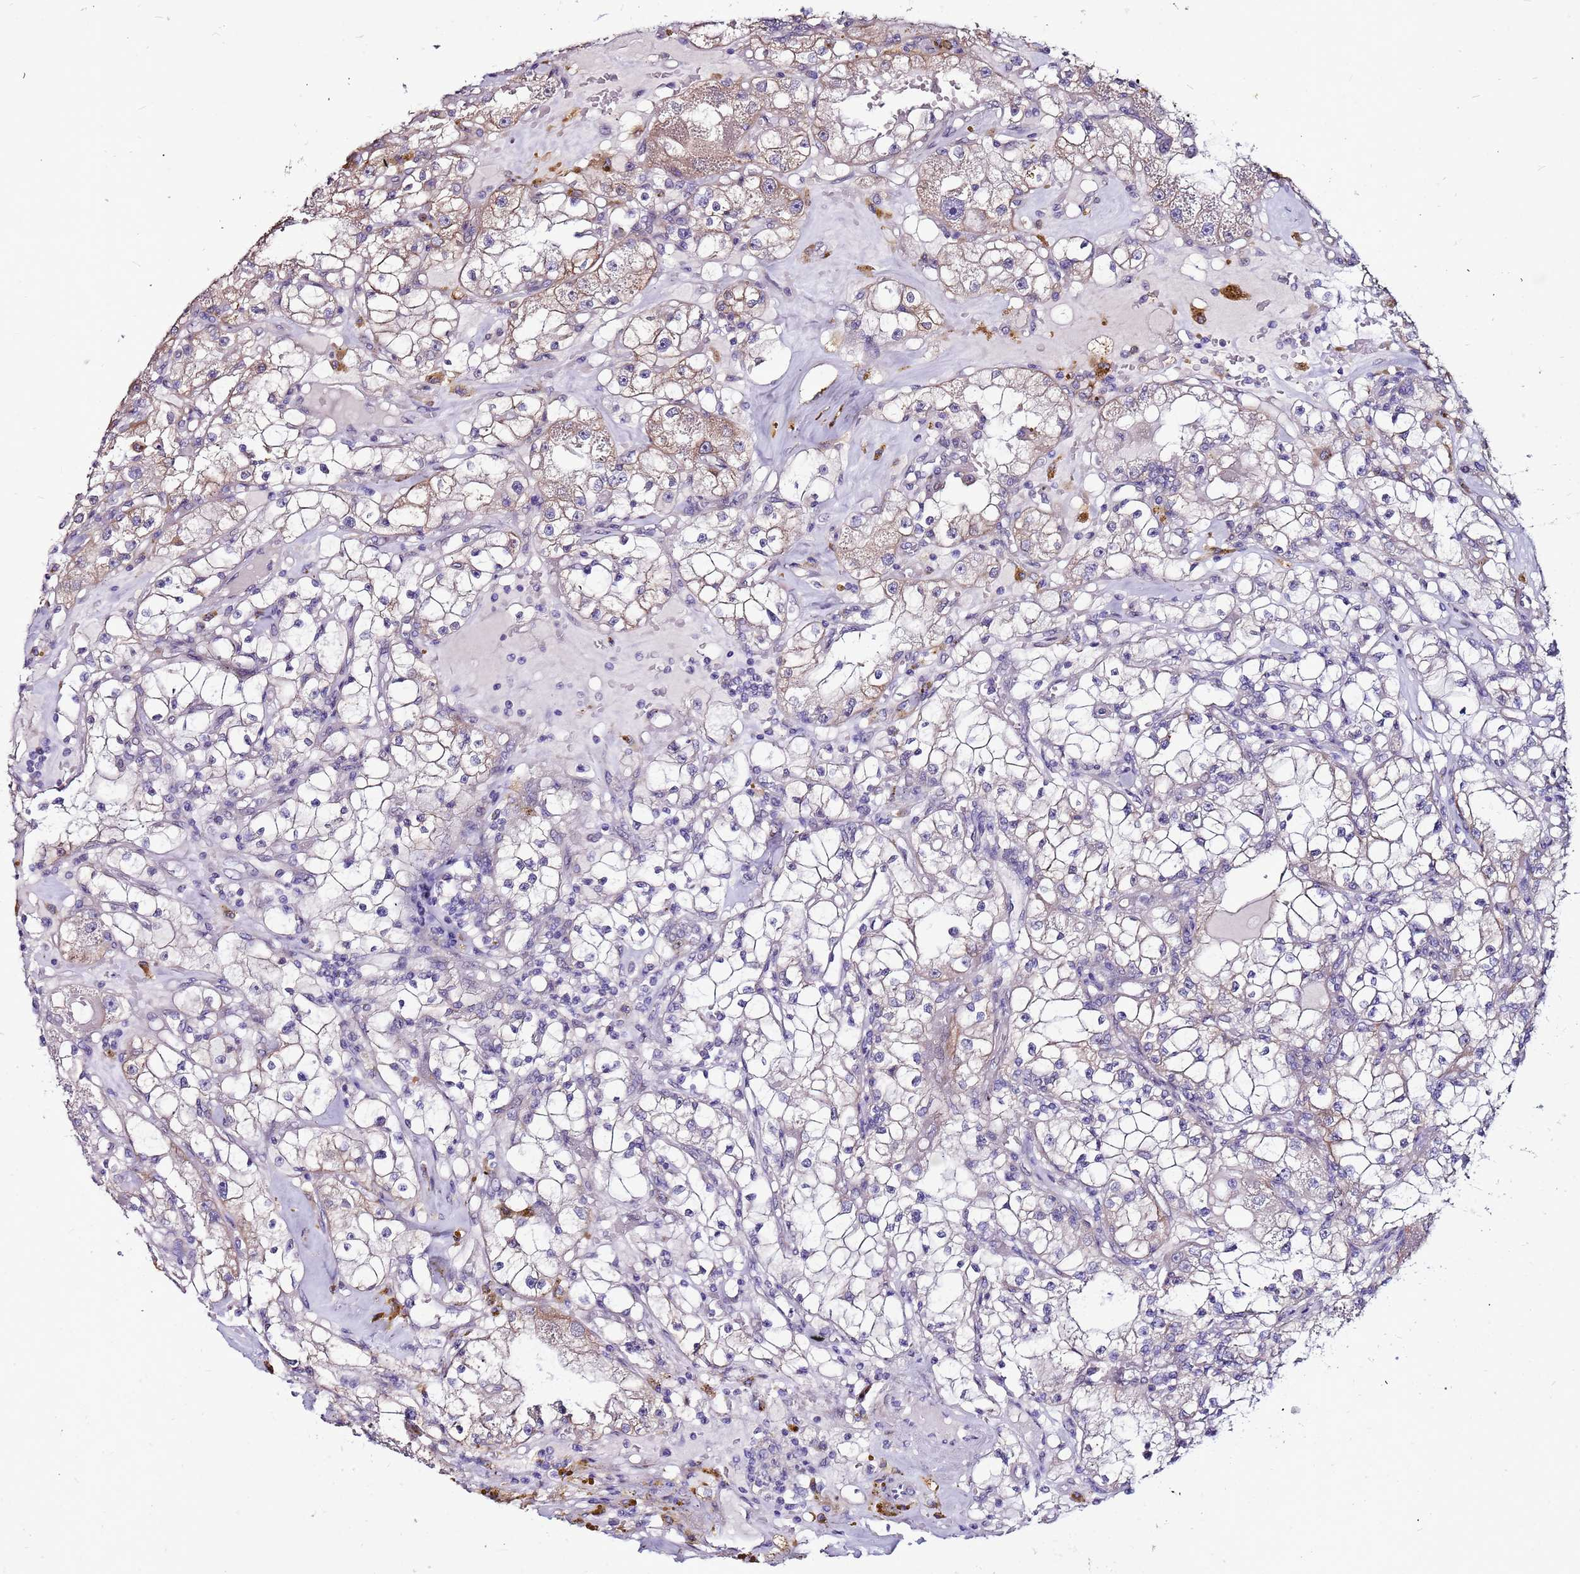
{"staining": {"intensity": "moderate", "quantity": "25%-75%", "location": "cytoplasmic/membranous"}, "tissue": "renal cancer", "cell_type": "Tumor cells", "image_type": "cancer", "snomed": [{"axis": "morphology", "description": "Adenocarcinoma, NOS"}, {"axis": "topography", "description": "Kidney"}], "caption": "High-magnification brightfield microscopy of adenocarcinoma (renal) stained with DAB (3,3'-diaminobenzidine) (brown) and counterstained with hematoxylin (blue). tumor cells exhibit moderate cytoplasmic/membranous expression is identified in about25%-75% of cells.", "gene": "SLC44A3", "patient": {"sex": "male", "age": 56}}